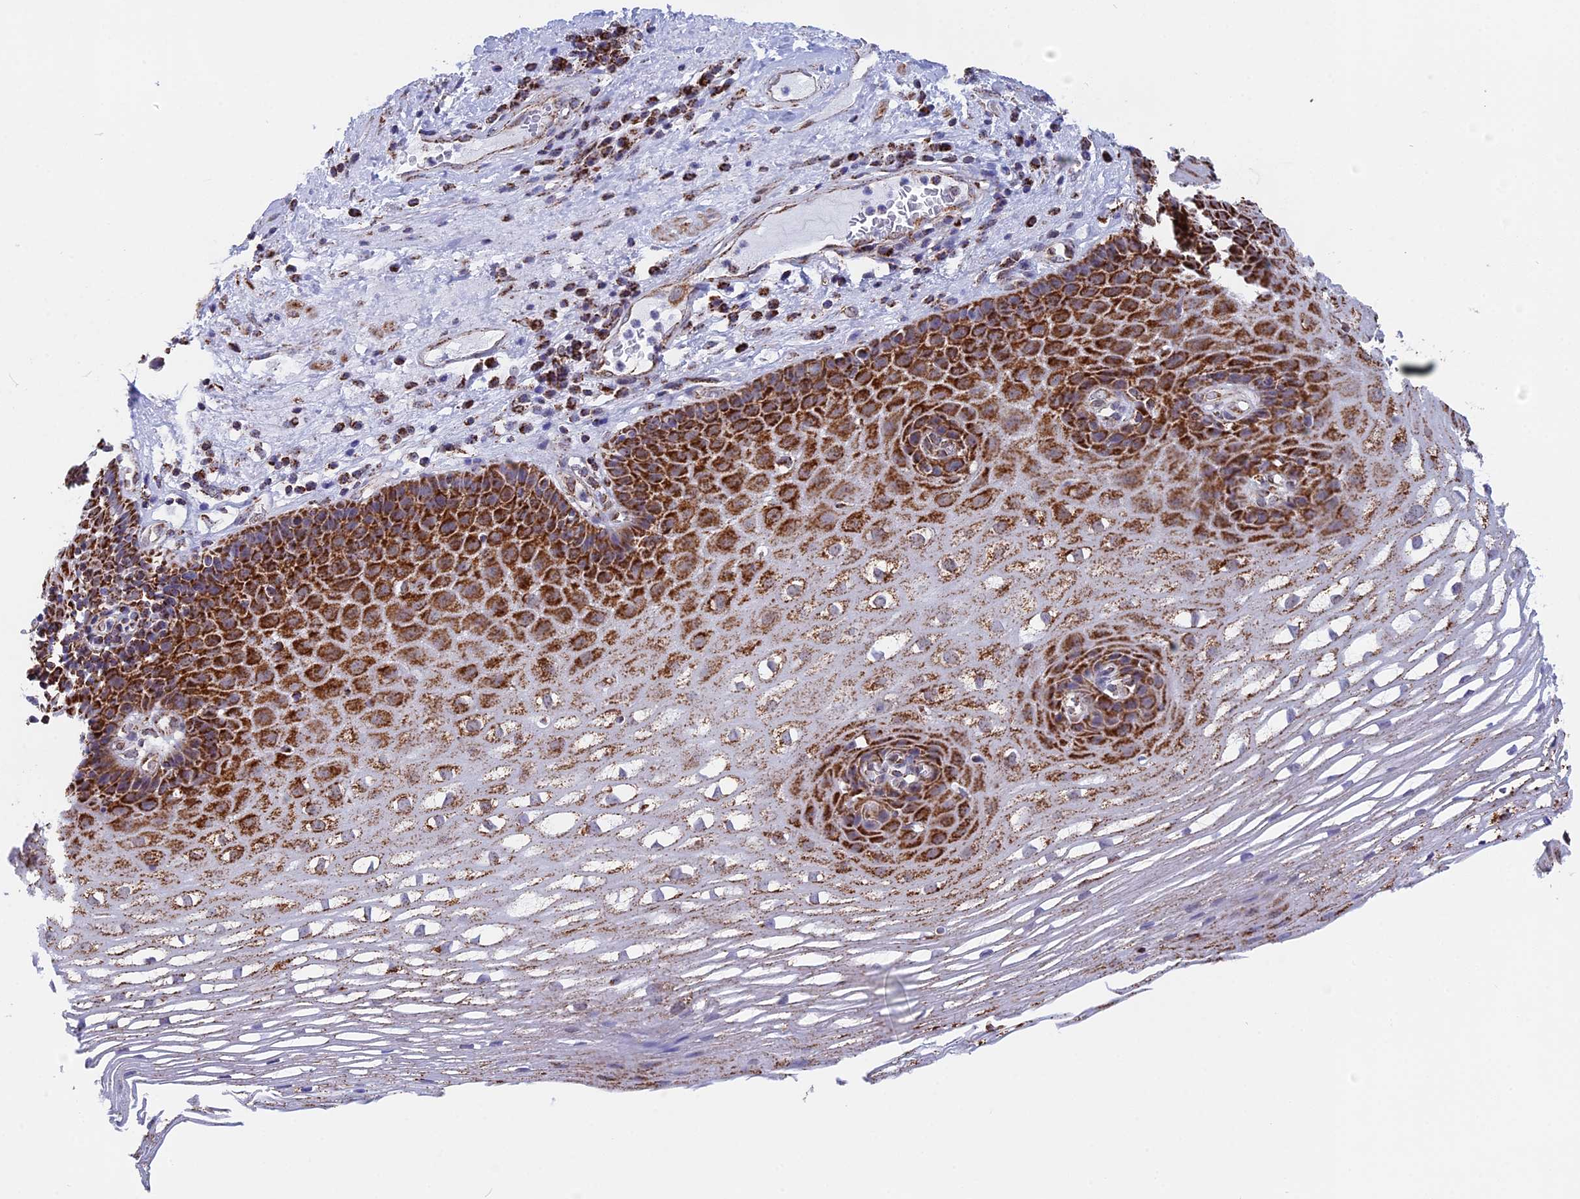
{"staining": {"intensity": "strong", "quantity": ">75%", "location": "cytoplasmic/membranous"}, "tissue": "esophagus", "cell_type": "Squamous epithelial cells", "image_type": "normal", "snomed": [{"axis": "morphology", "description": "Normal tissue, NOS"}, {"axis": "topography", "description": "Esophagus"}], "caption": "A high-resolution image shows immunohistochemistry (IHC) staining of normal esophagus, which displays strong cytoplasmic/membranous positivity in about >75% of squamous epithelial cells. Nuclei are stained in blue.", "gene": "CDC16", "patient": {"sex": "male", "age": 62}}